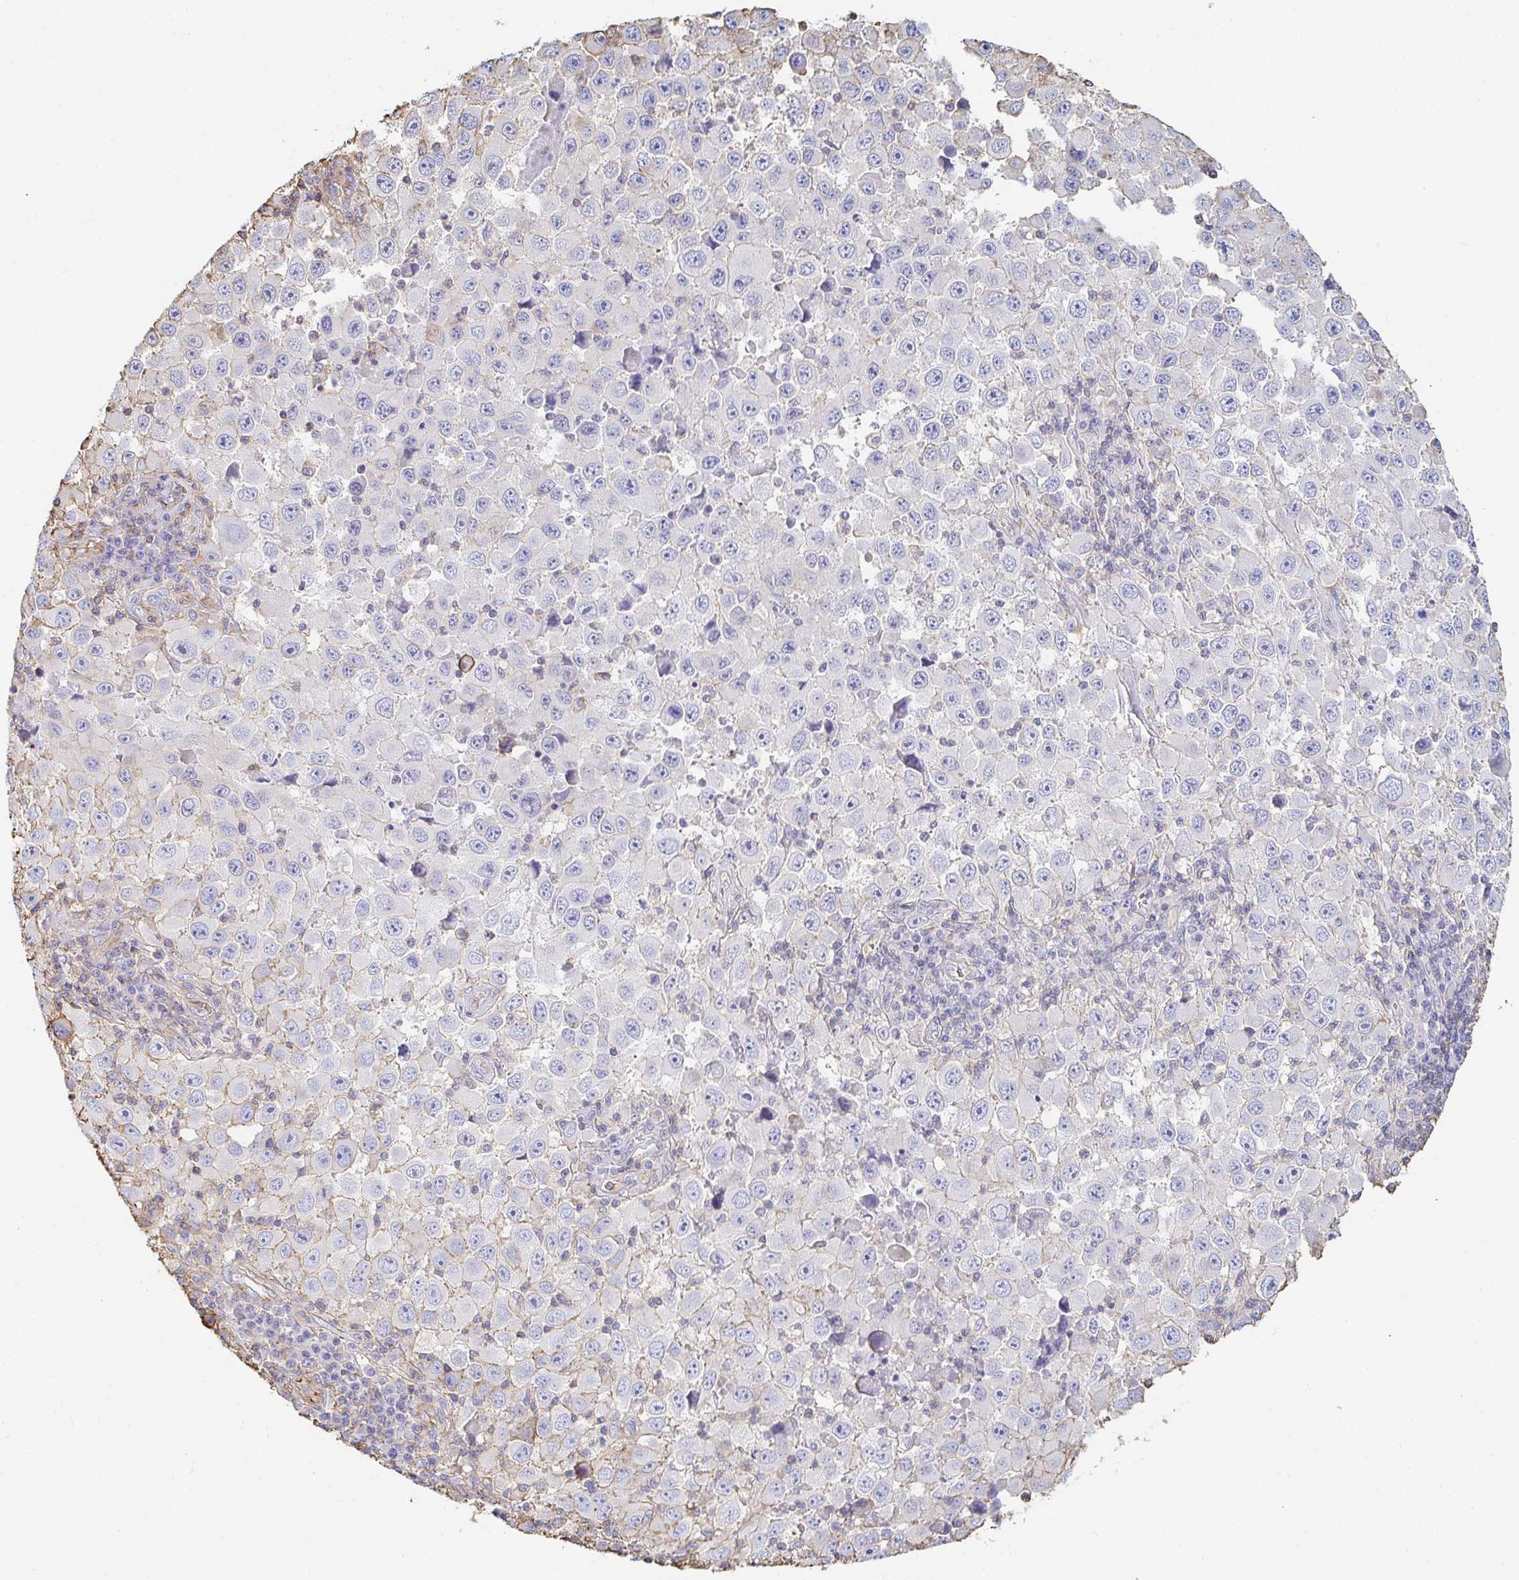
{"staining": {"intensity": "negative", "quantity": "none", "location": "none"}, "tissue": "melanoma", "cell_type": "Tumor cells", "image_type": "cancer", "snomed": [{"axis": "morphology", "description": "Malignant melanoma, Metastatic site"}, {"axis": "topography", "description": "Lymph node"}], "caption": "A high-resolution histopathology image shows immunohistochemistry (IHC) staining of melanoma, which reveals no significant expression in tumor cells.", "gene": "PTPN14", "patient": {"sex": "female", "age": 67}}